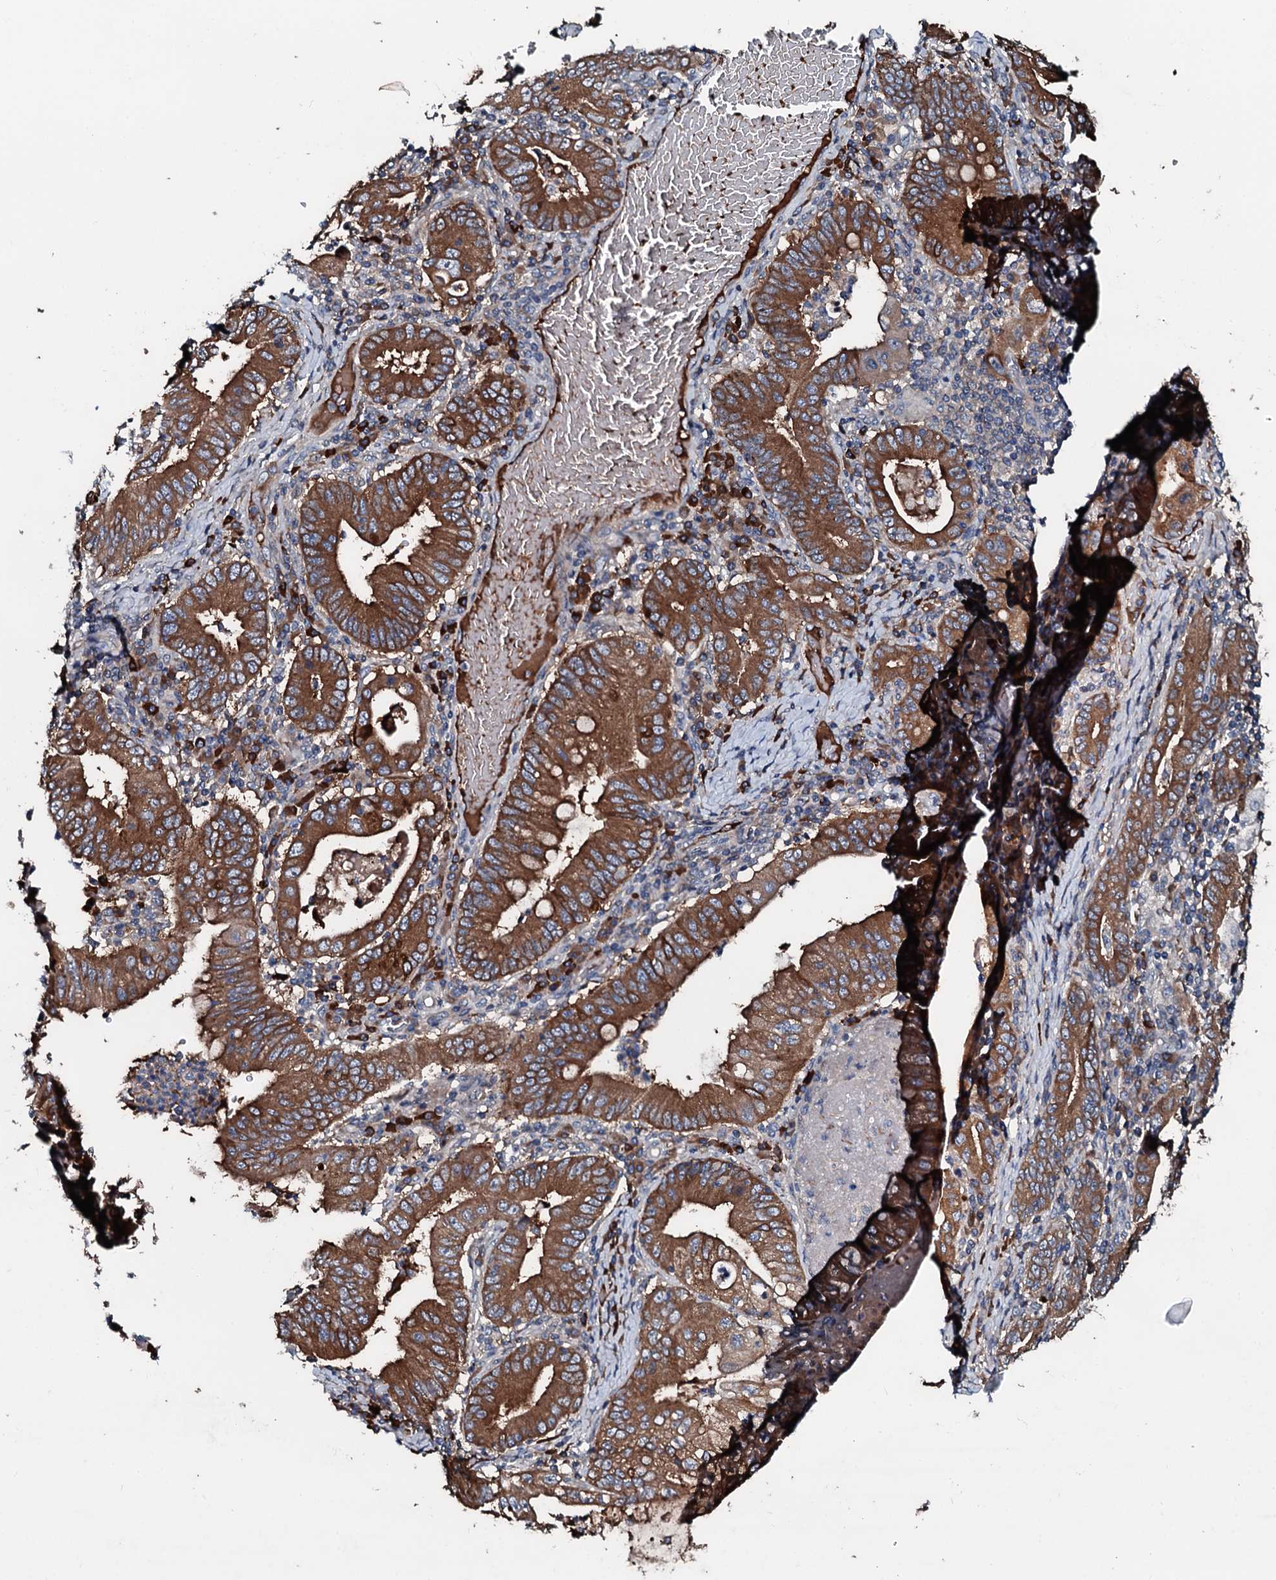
{"staining": {"intensity": "moderate", "quantity": ">75%", "location": "cytoplasmic/membranous"}, "tissue": "stomach cancer", "cell_type": "Tumor cells", "image_type": "cancer", "snomed": [{"axis": "morphology", "description": "Normal tissue, NOS"}, {"axis": "morphology", "description": "Adenocarcinoma, NOS"}, {"axis": "topography", "description": "Esophagus"}, {"axis": "topography", "description": "Stomach, upper"}, {"axis": "topography", "description": "Peripheral nerve tissue"}], "caption": "Protein expression analysis of human adenocarcinoma (stomach) reveals moderate cytoplasmic/membranous positivity in approximately >75% of tumor cells.", "gene": "AARS1", "patient": {"sex": "male", "age": 62}}